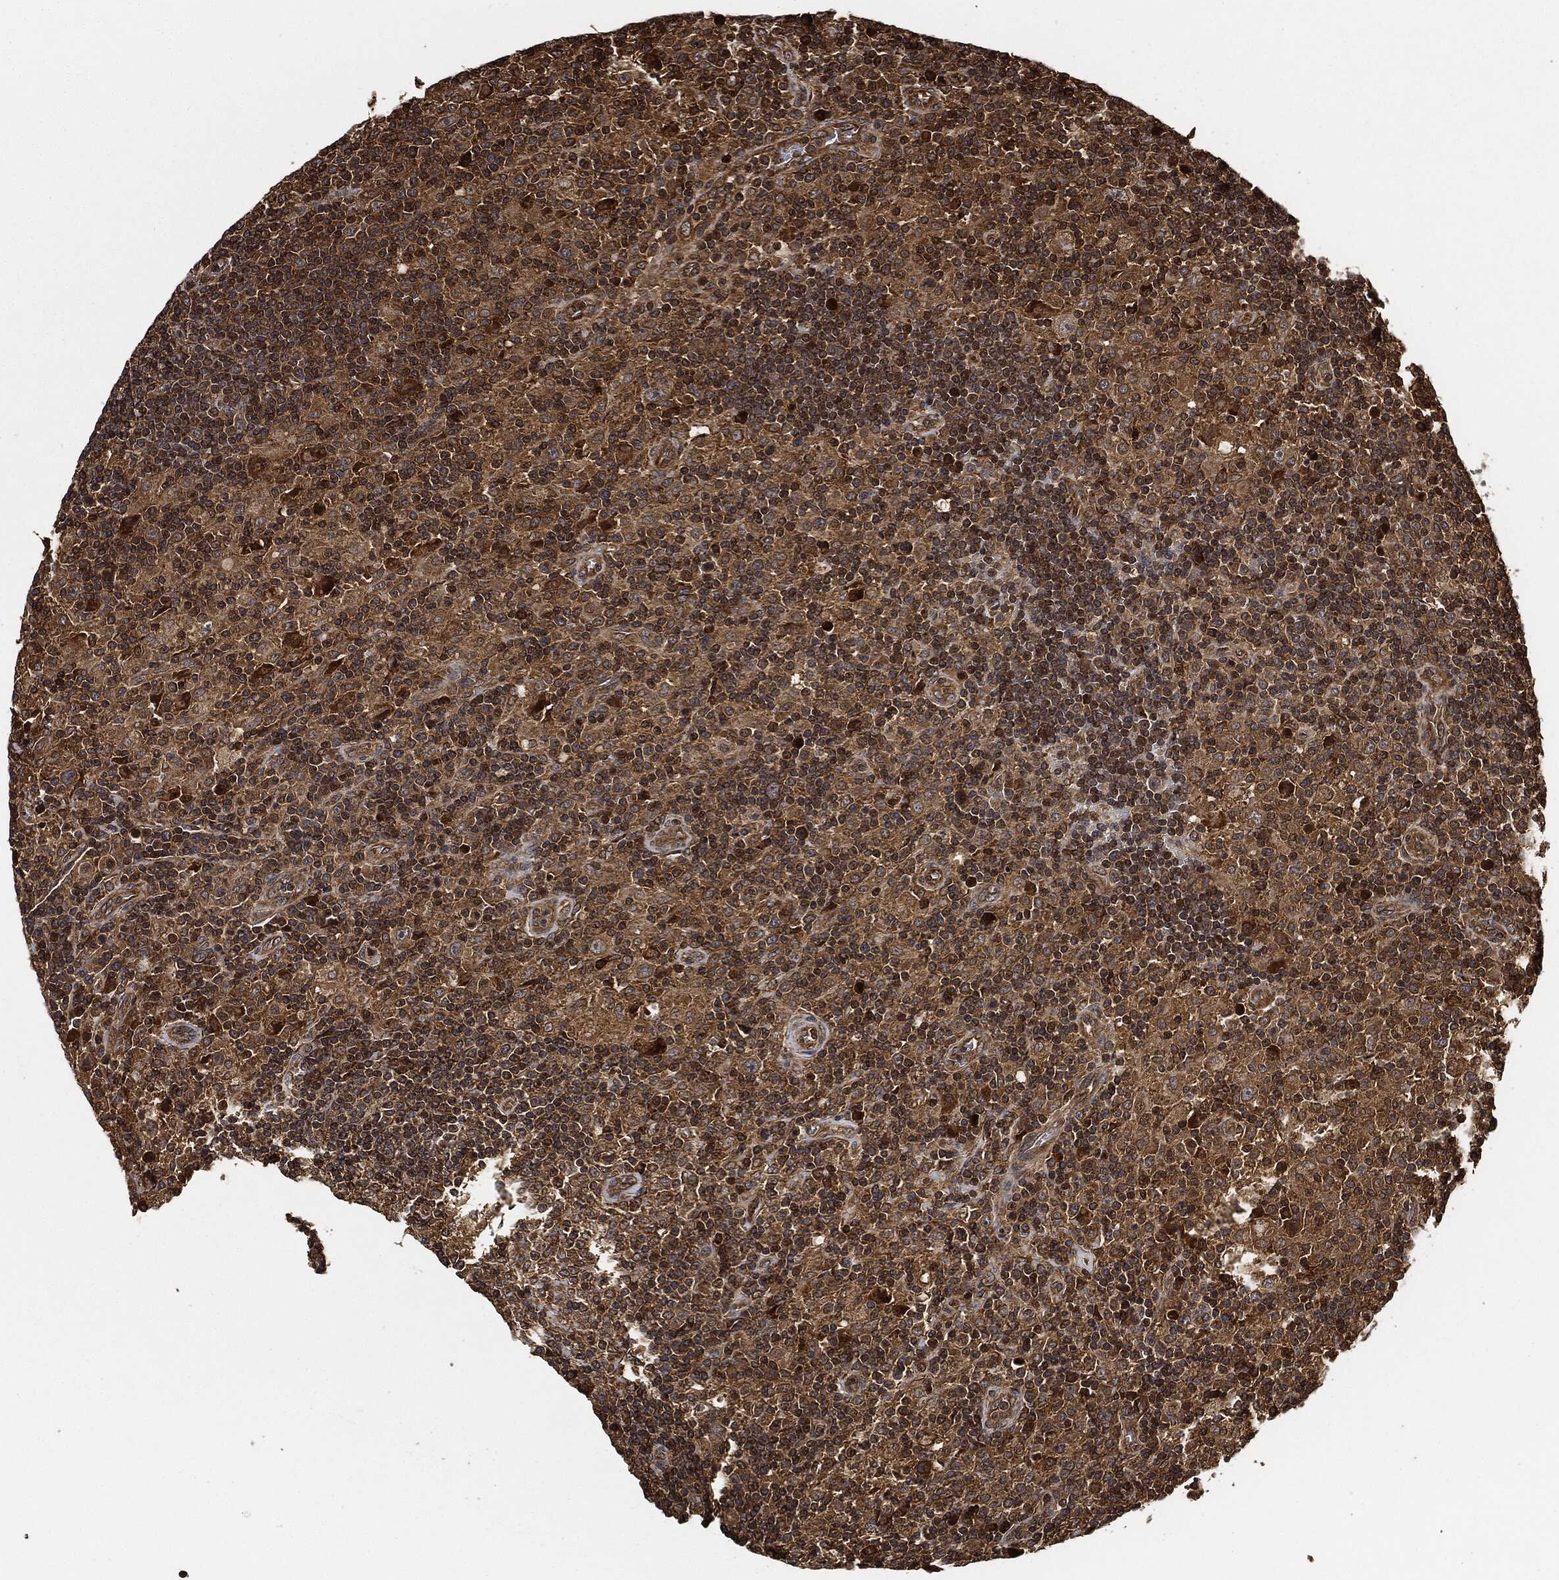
{"staining": {"intensity": "moderate", "quantity": ">75%", "location": "cytoplasmic/membranous"}, "tissue": "lymphoma", "cell_type": "Tumor cells", "image_type": "cancer", "snomed": [{"axis": "morphology", "description": "Hodgkin's disease, NOS"}, {"axis": "topography", "description": "Lymph node"}], "caption": "Brown immunohistochemical staining in human Hodgkin's disease displays moderate cytoplasmic/membranous positivity in approximately >75% of tumor cells. (IHC, brightfield microscopy, high magnification).", "gene": "CEP290", "patient": {"sex": "male", "age": 70}}